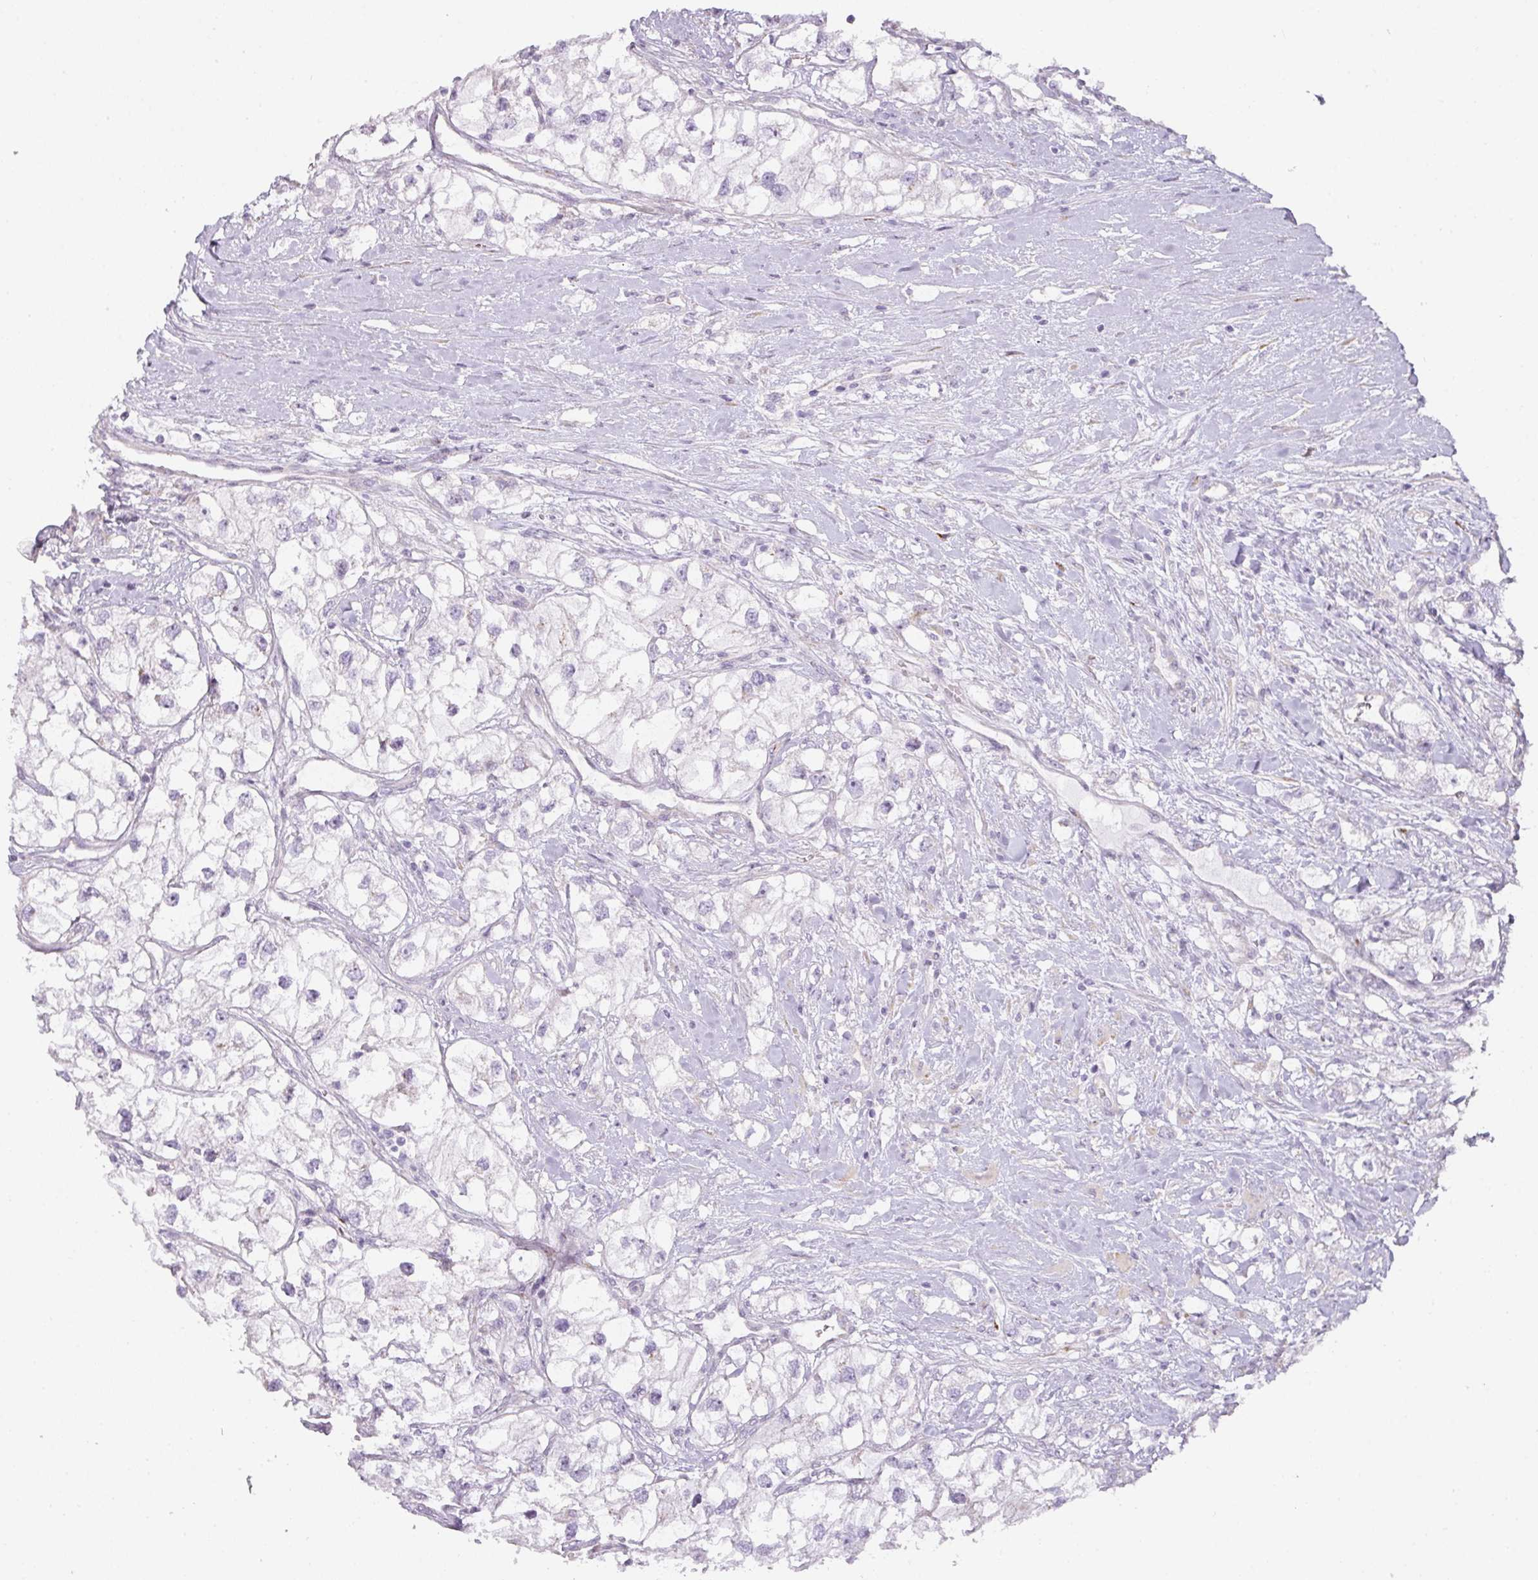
{"staining": {"intensity": "negative", "quantity": "none", "location": "none"}, "tissue": "renal cancer", "cell_type": "Tumor cells", "image_type": "cancer", "snomed": [{"axis": "morphology", "description": "Adenocarcinoma, NOS"}, {"axis": "topography", "description": "Kidney"}], "caption": "Immunohistochemical staining of human renal cancer (adenocarcinoma) shows no significant staining in tumor cells.", "gene": "ATP8B2", "patient": {"sex": "male", "age": 59}}